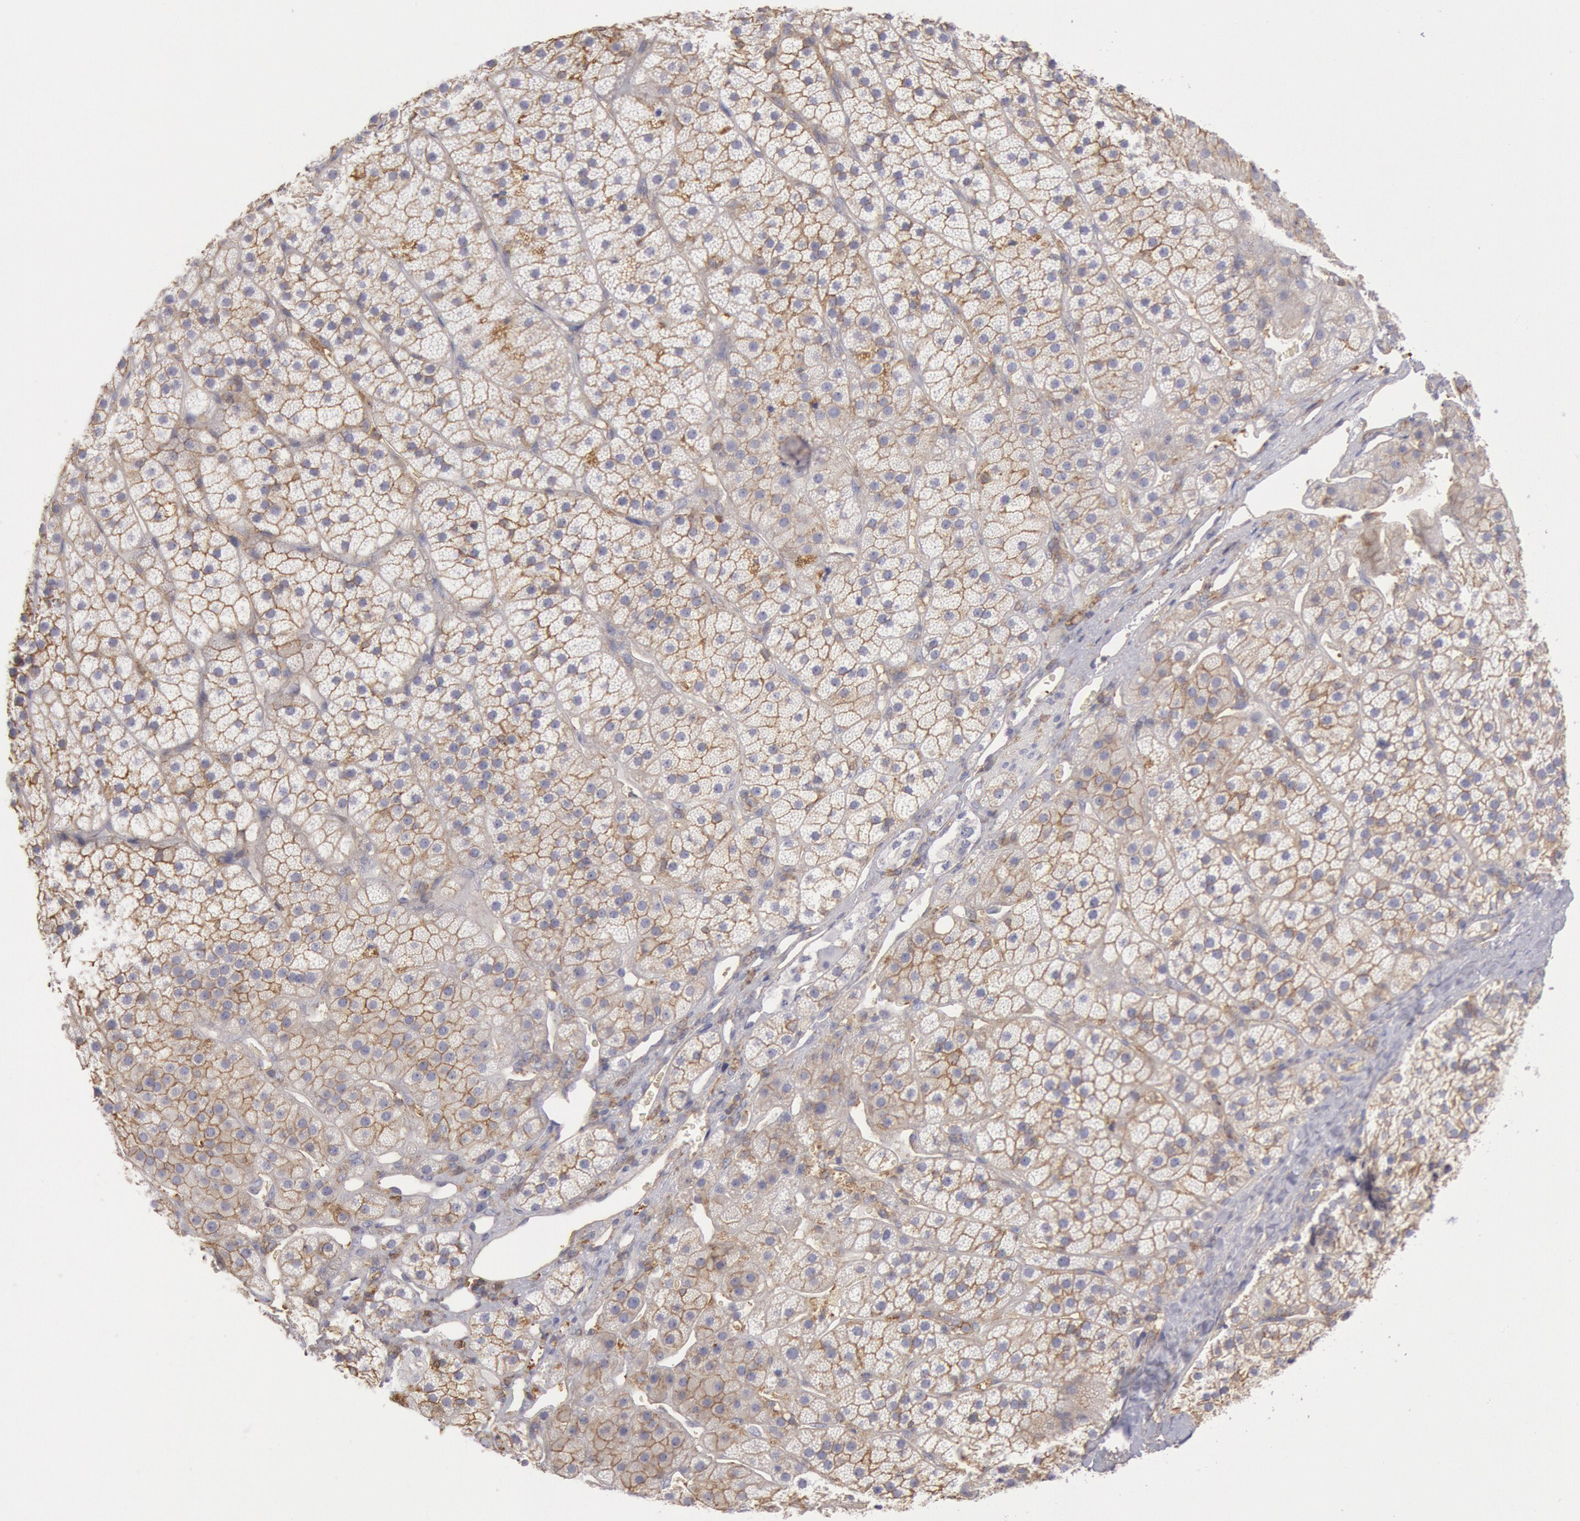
{"staining": {"intensity": "moderate", "quantity": ">75%", "location": "cytoplasmic/membranous"}, "tissue": "adrenal gland", "cell_type": "Glandular cells", "image_type": "normal", "snomed": [{"axis": "morphology", "description": "Normal tissue, NOS"}, {"axis": "topography", "description": "Adrenal gland"}], "caption": "Adrenal gland stained for a protein reveals moderate cytoplasmic/membranous positivity in glandular cells. The protein of interest is stained brown, and the nuclei are stained in blue (DAB (3,3'-diaminobenzidine) IHC with brightfield microscopy, high magnification).", "gene": "SNAP23", "patient": {"sex": "female", "age": 44}}